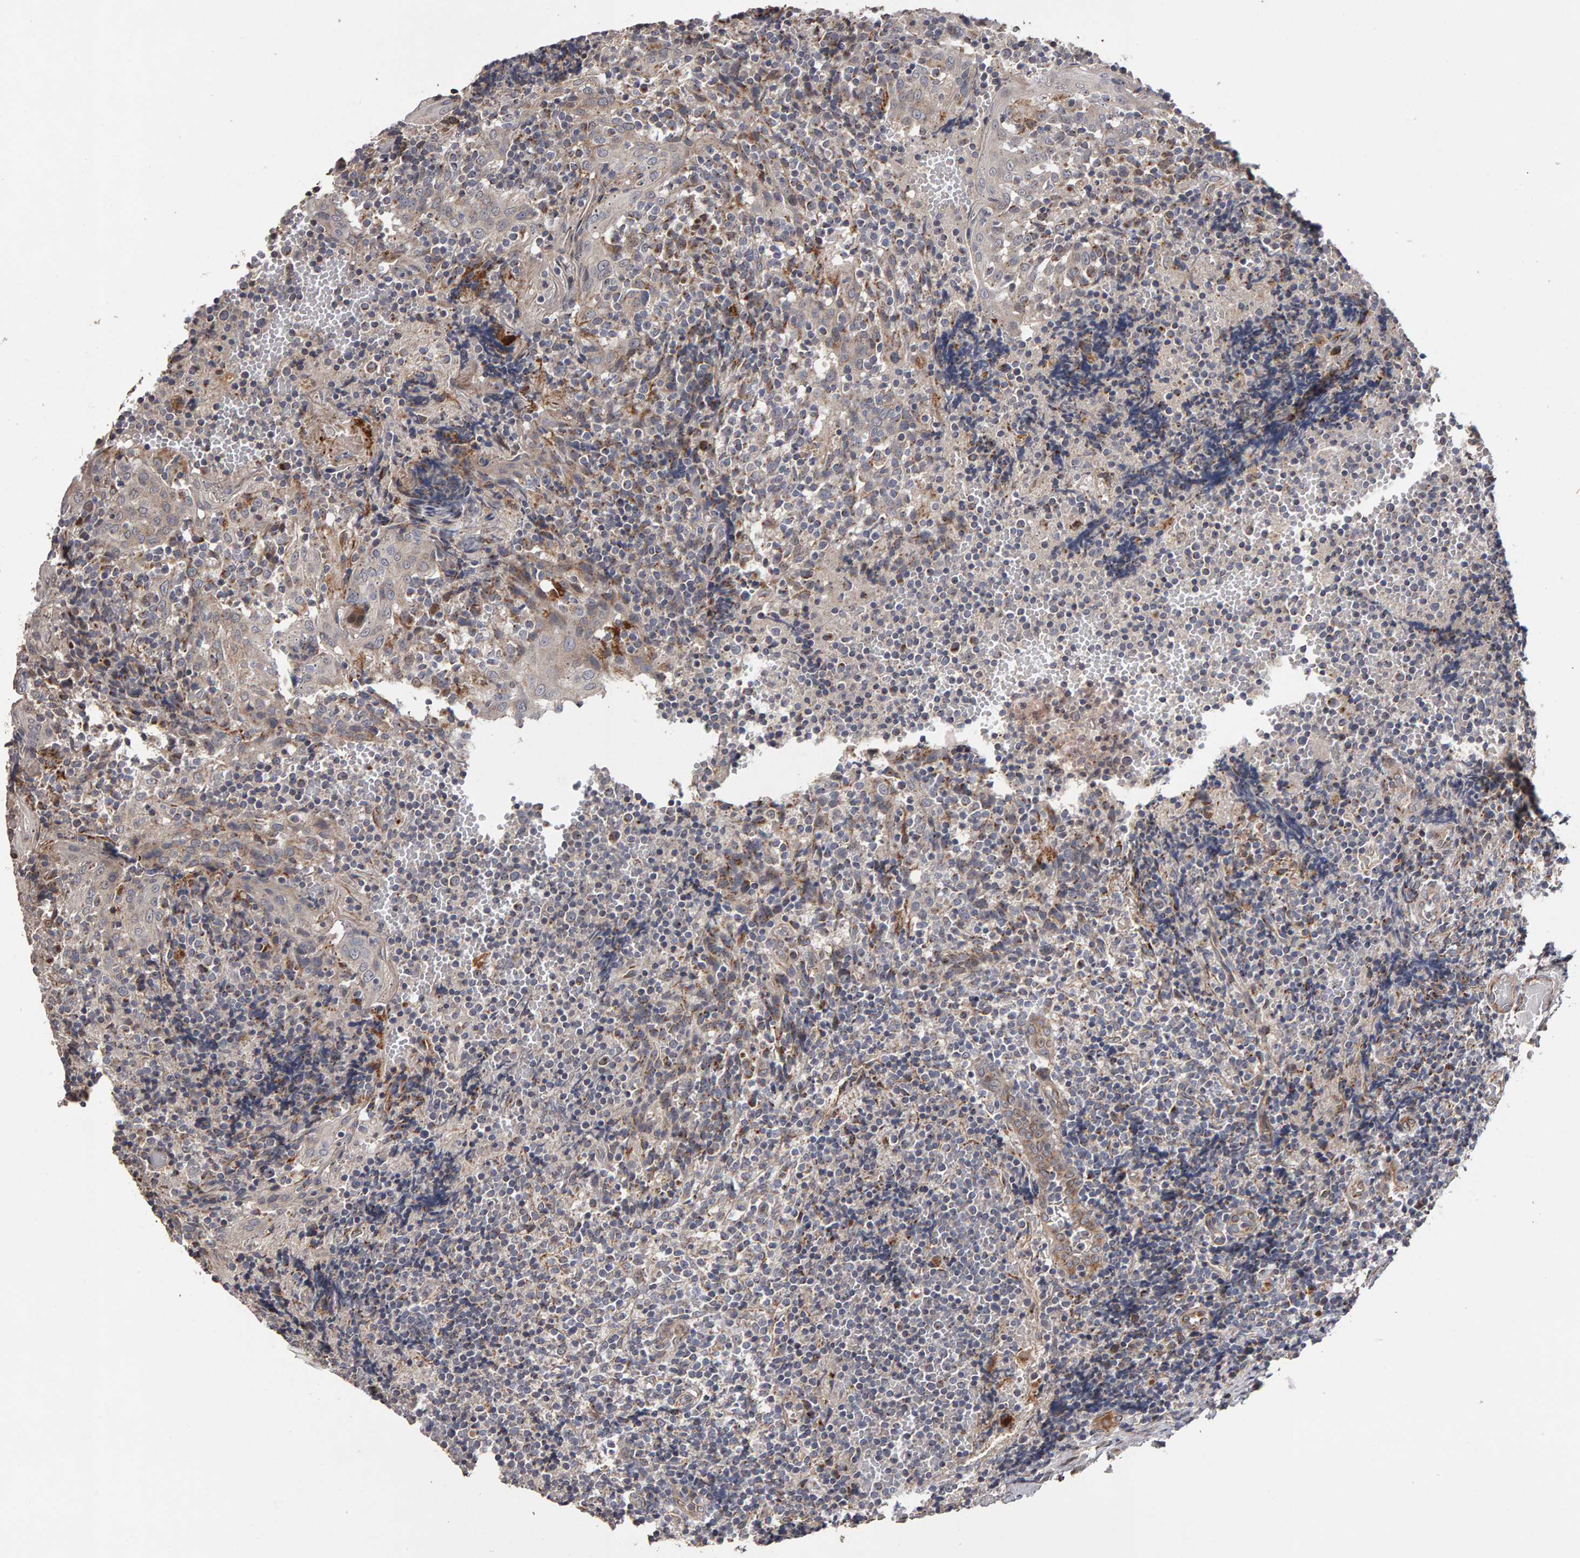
{"staining": {"intensity": "moderate", "quantity": ">75%", "location": "cytoplasmic/membranous"}, "tissue": "tonsil", "cell_type": "Germinal center cells", "image_type": "normal", "snomed": [{"axis": "morphology", "description": "Normal tissue, NOS"}, {"axis": "topography", "description": "Tonsil"}], "caption": "The image shows immunohistochemical staining of unremarkable tonsil. There is moderate cytoplasmic/membranous expression is appreciated in approximately >75% of germinal center cells. (Stains: DAB in brown, nuclei in blue, Microscopy: brightfield microscopy at high magnification).", "gene": "CANT1", "patient": {"sex": "female", "age": 19}}